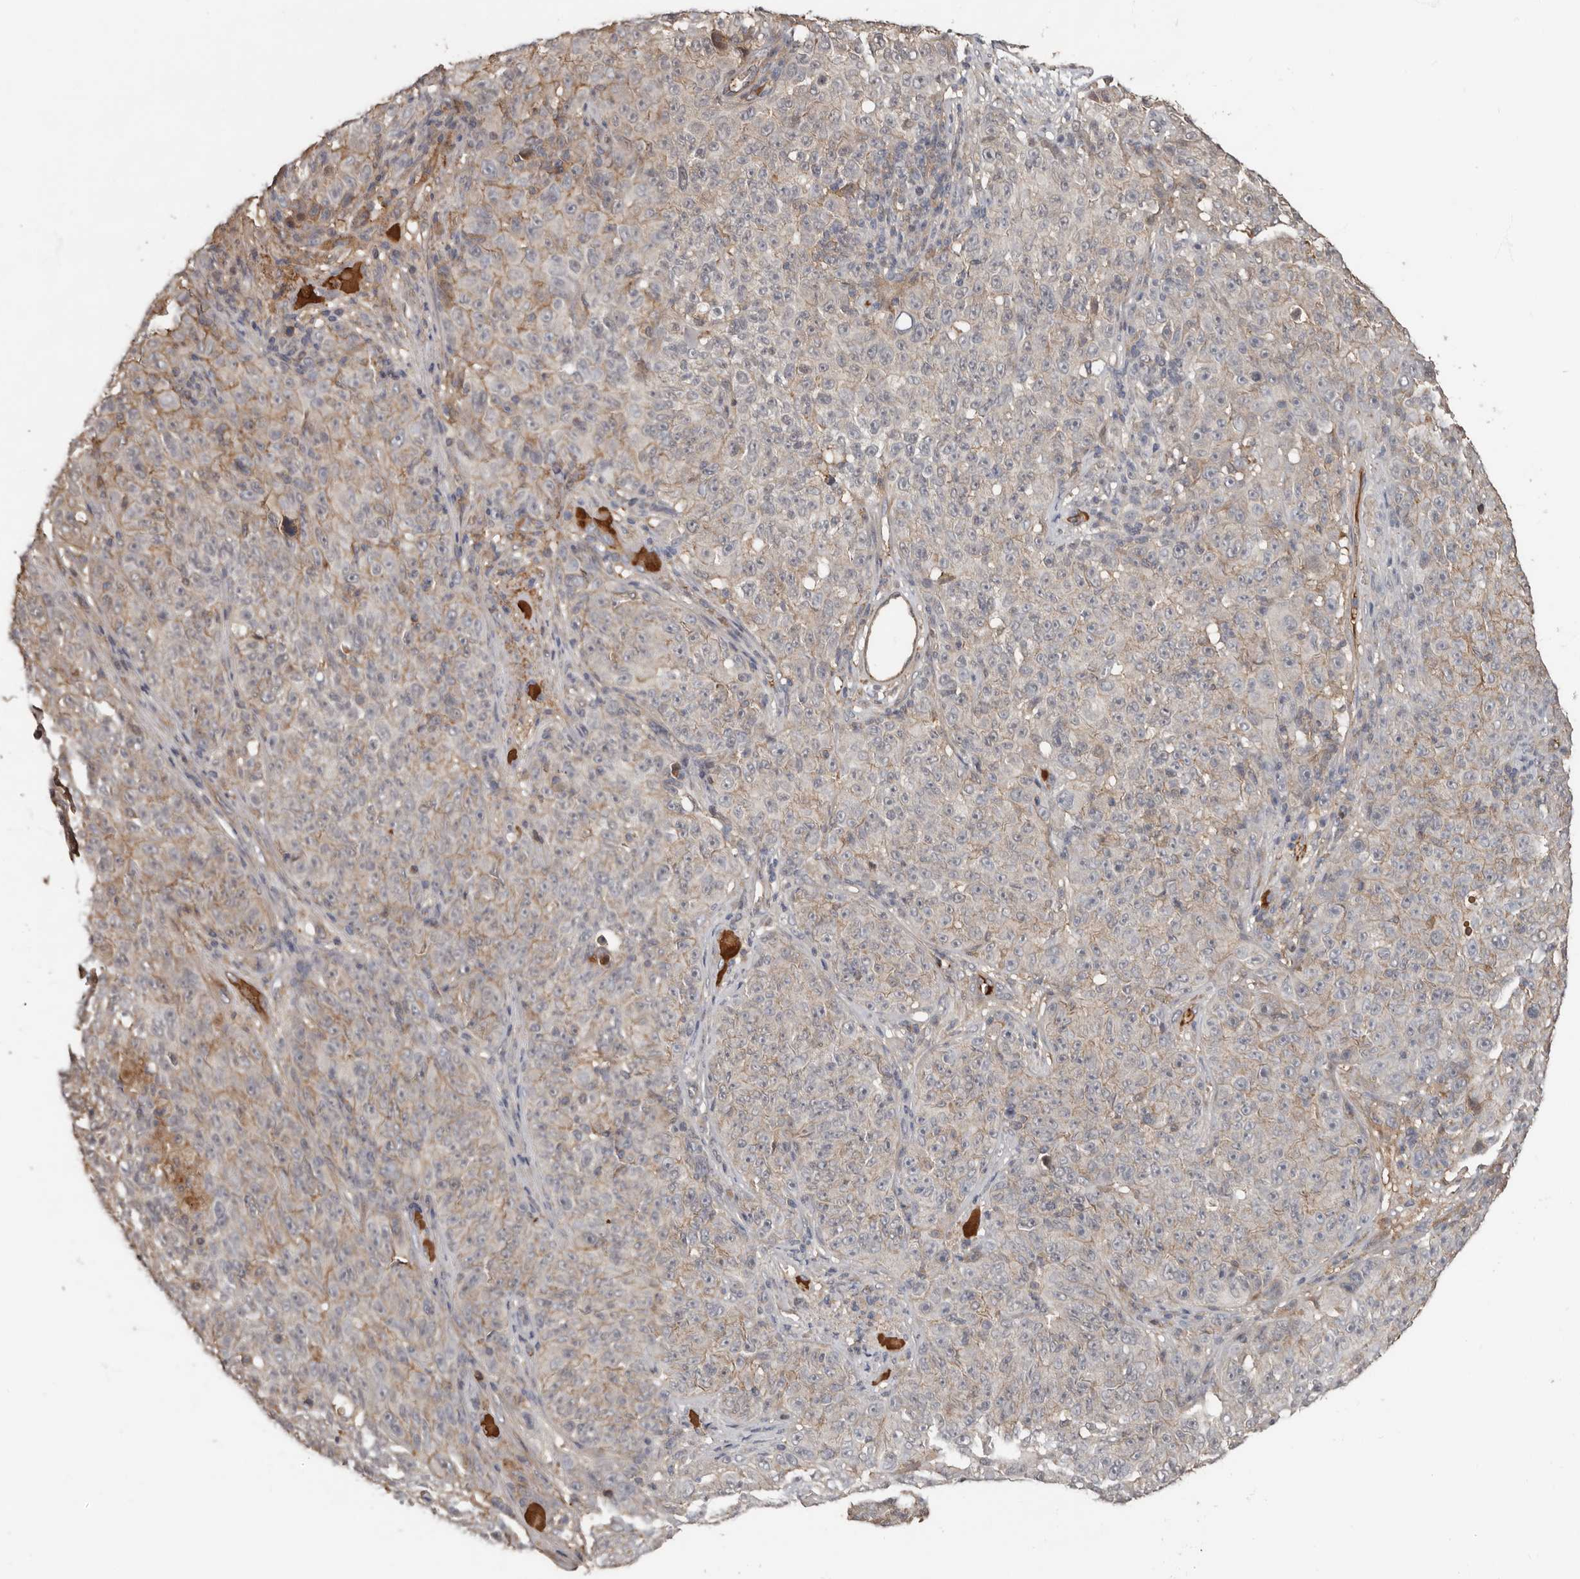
{"staining": {"intensity": "negative", "quantity": "none", "location": "none"}, "tissue": "melanoma", "cell_type": "Tumor cells", "image_type": "cancer", "snomed": [{"axis": "morphology", "description": "Malignant melanoma, NOS"}, {"axis": "topography", "description": "Skin"}], "caption": "High magnification brightfield microscopy of melanoma stained with DAB (3,3'-diaminobenzidine) (brown) and counterstained with hematoxylin (blue): tumor cells show no significant positivity.", "gene": "LRGUK", "patient": {"sex": "female", "age": 82}}